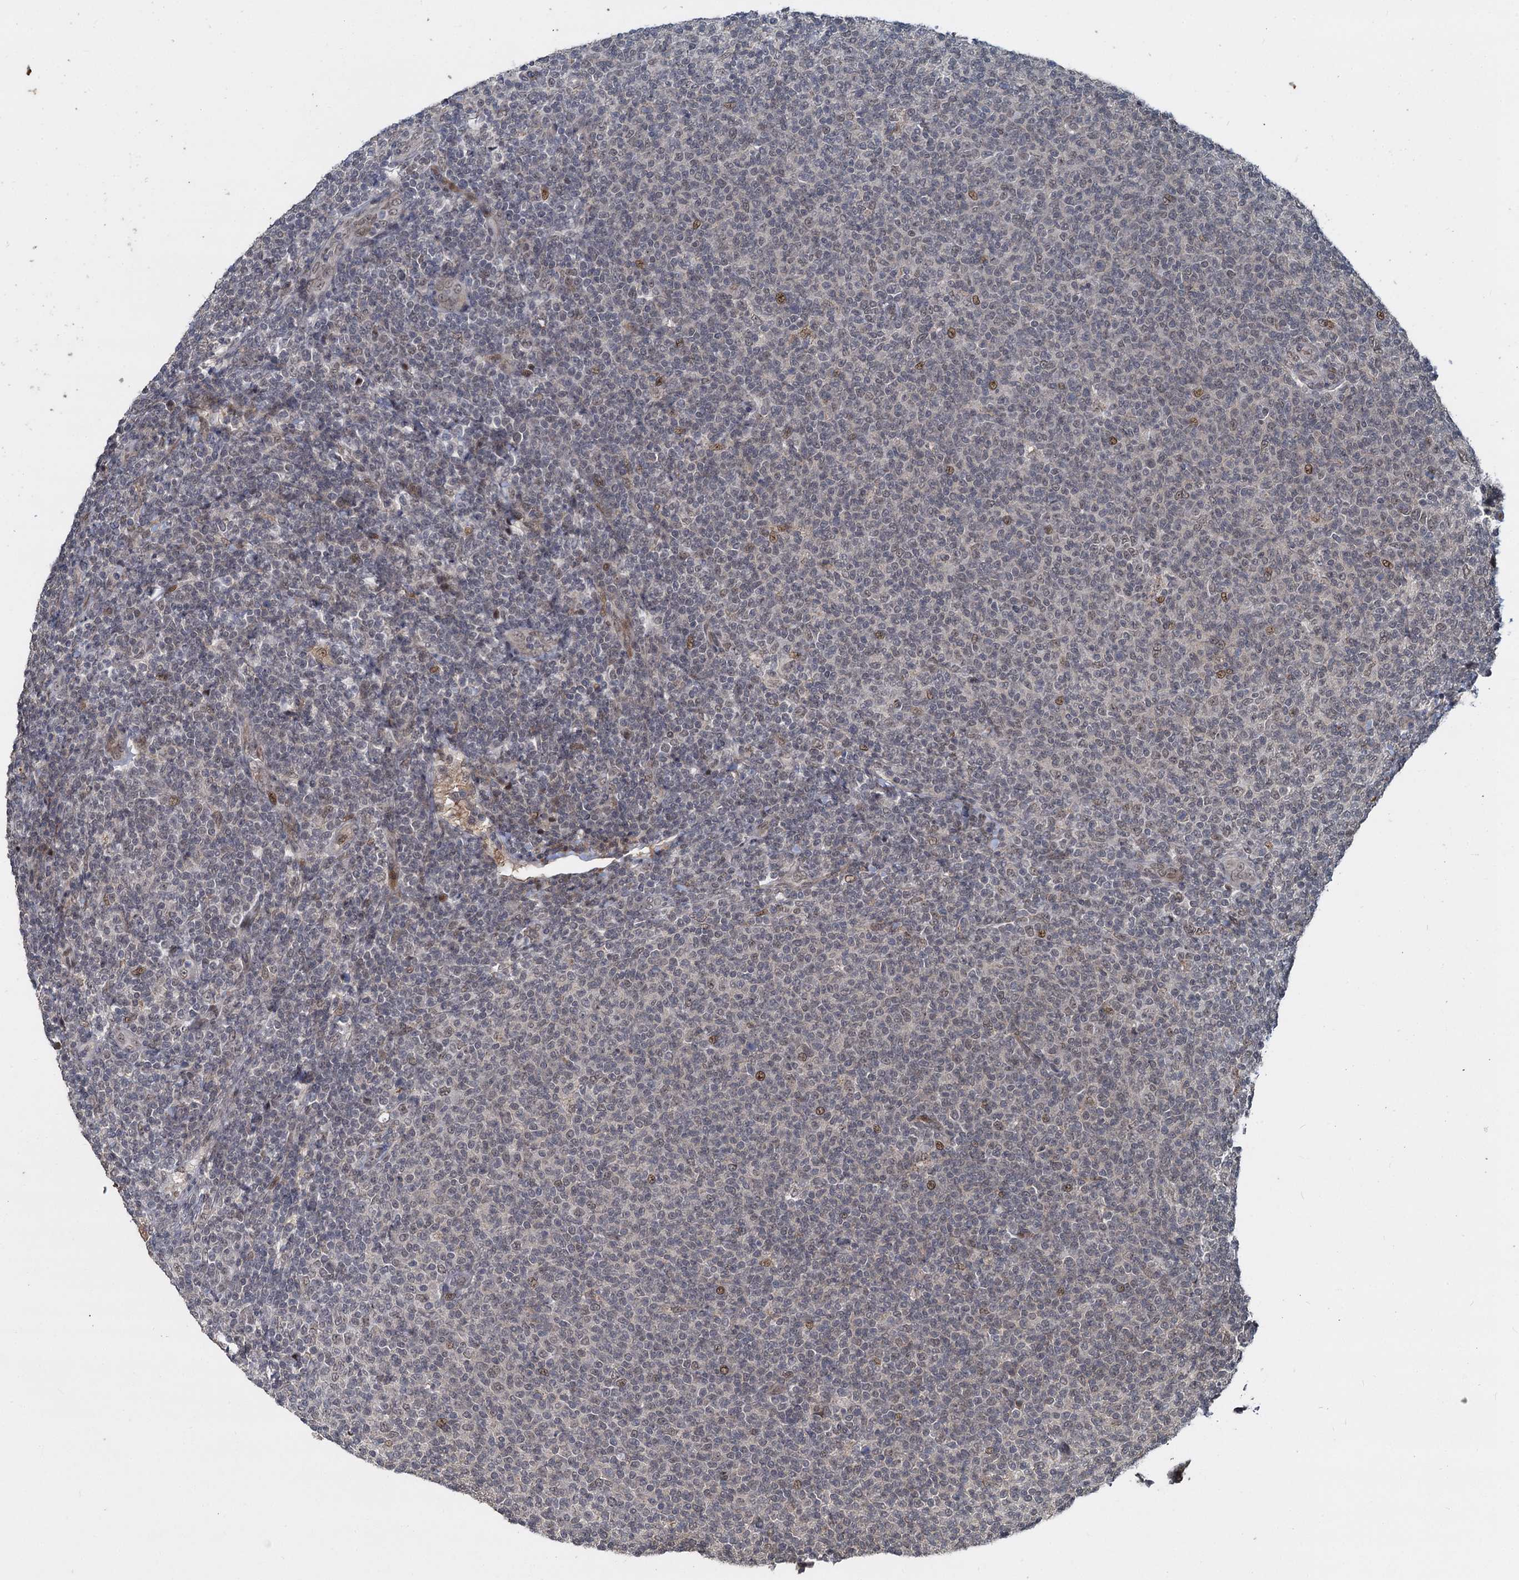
{"staining": {"intensity": "negative", "quantity": "none", "location": "none"}, "tissue": "lymphoma", "cell_type": "Tumor cells", "image_type": "cancer", "snomed": [{"axis": "morphology", "description": "Malignant lymphoma, non-Hodgkin's type, Low grade"}, {"axis": "topography", "description": "Lymph node"}], "caption": "Protein analysis of lymphoma exhibits no significant staining in tumor cells. (DAB (3,3'-diaminobenzidine) immunohistochemistry (IHC), high magnification).", "gene": "FANCI", "patient": {"sex": "male", "age": 66}}